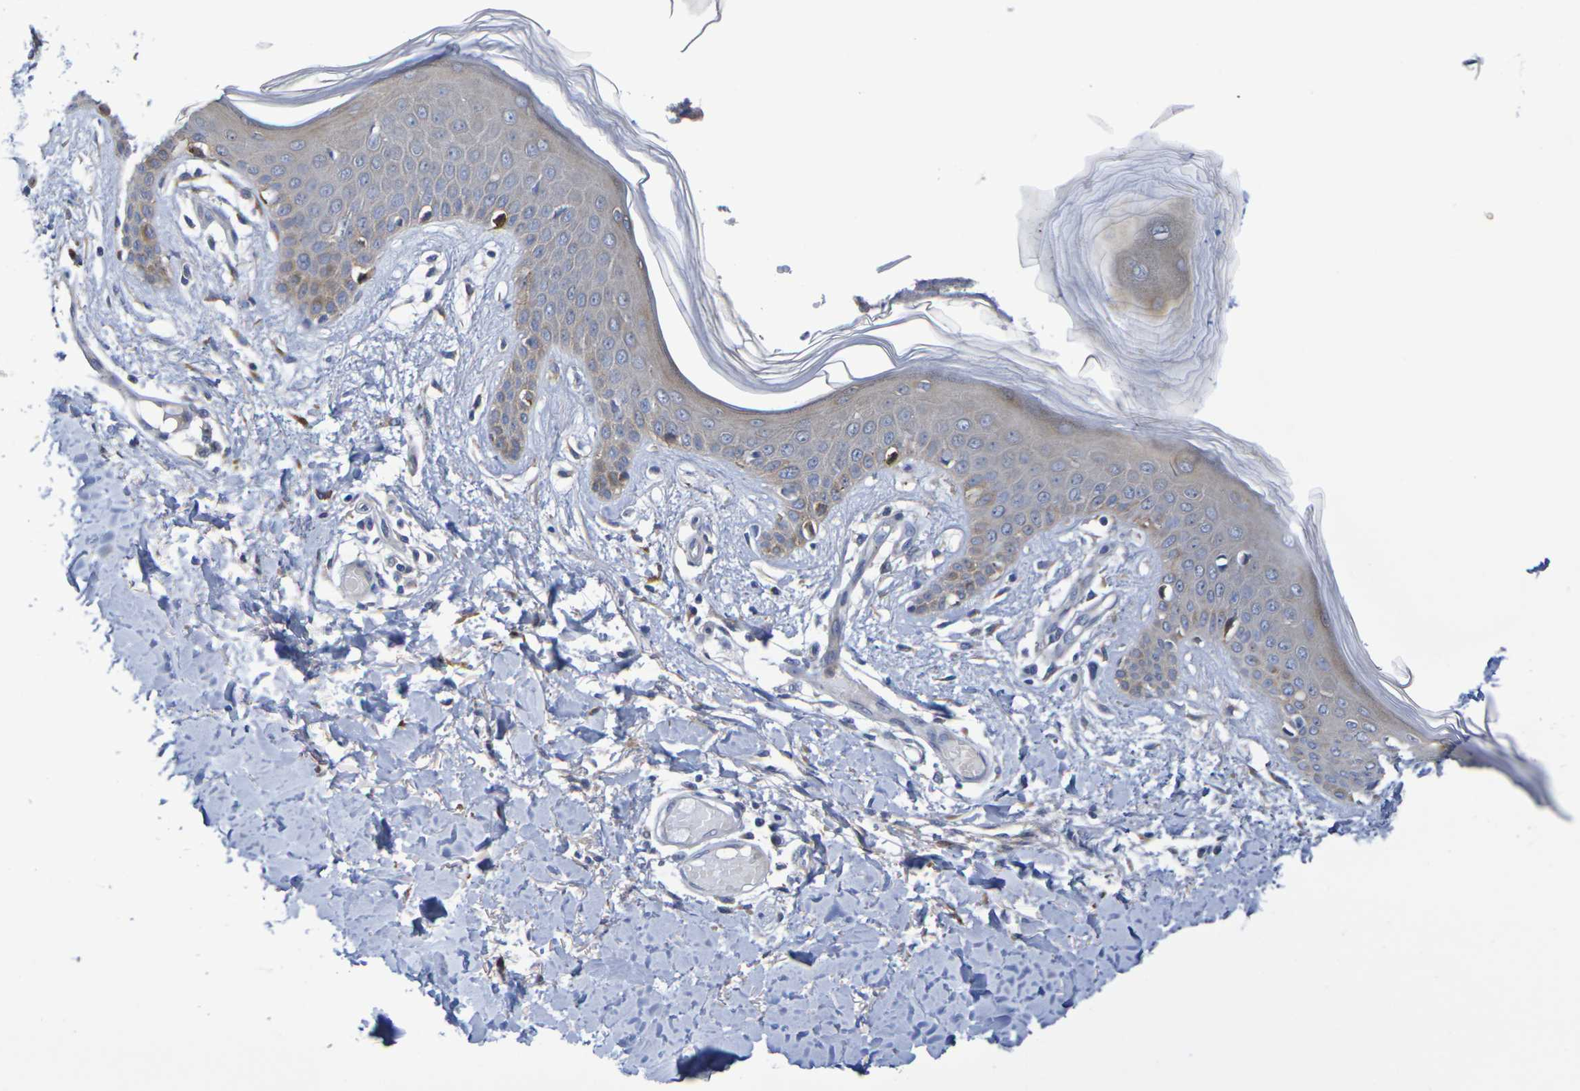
{"staining": {"intensity": "moderate", "quantity": "<25%", "location": "cytoplasmic/membranous"}, "tissue": "skin", "cell_type": "Fibroblasts", "image_type": "normal", "snomed": [{"axis": "morphology", "description": "Normal tissue, NOS"}, {"axis": "topography", "description": "Skin"}], "caption": "Immunohistochemistry photomicrograph of unremarkable human skin stained for a protein (brown), which displays low levels of moderate cytoplasmic/membranous positivity in approximately <25% of fibroblasts.", "gene": "SDC4", "patient": {"sex": "male", "age": 53}}